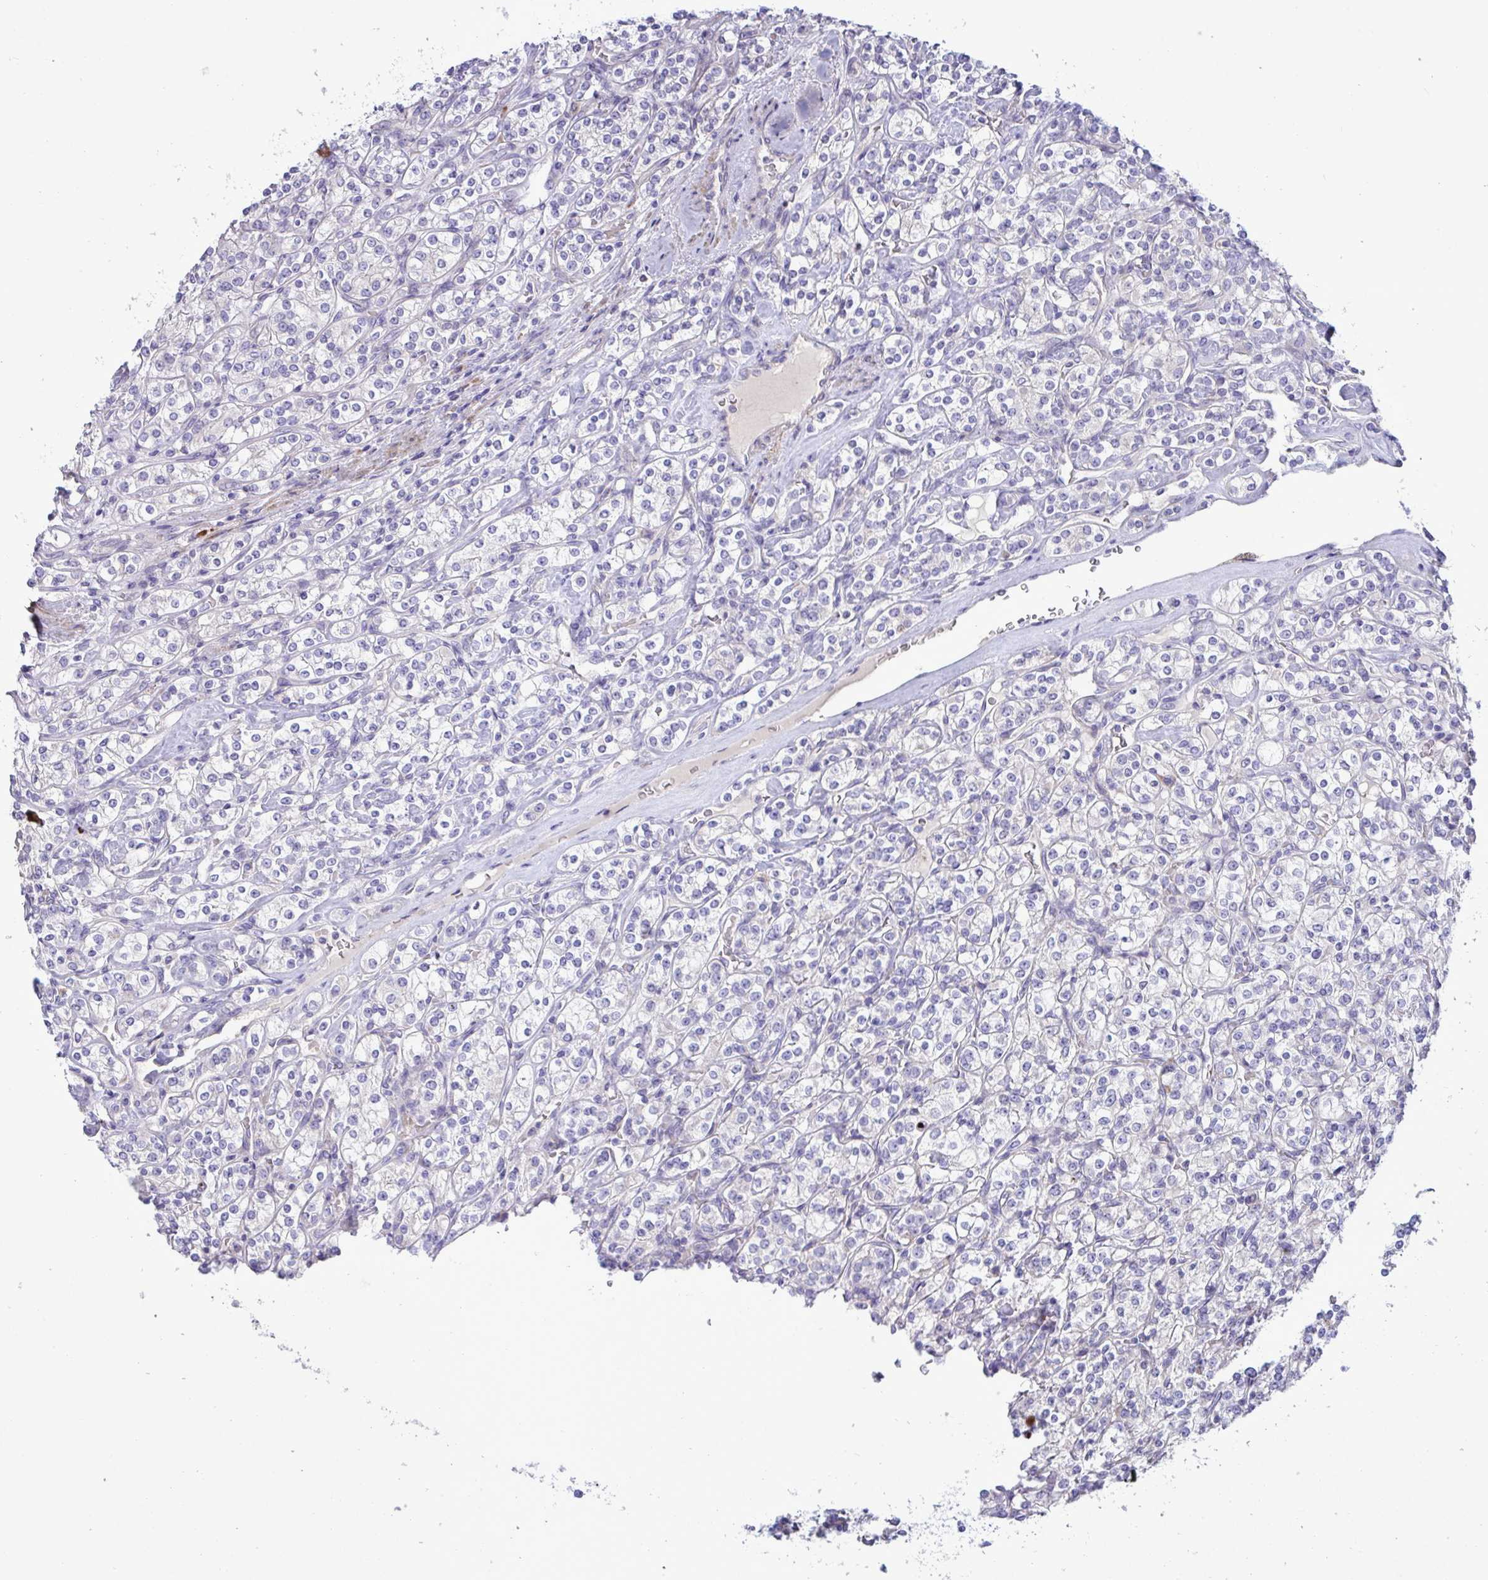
{"staining": {"intensity": "negative", "quantity": "none", "location": "none"}, "tissue": "renal cancer", "cell_type": "Tumor cells", "image_type": "cancer", "snomed": [{"axis": "morphology", "description": "Adenocarcinoma, NOS"}, {"axis": "topography", "description": "Kidney"}], "caption": "An image of renal cancer stained for a protein shows no brown staining in tumor cells.", "gene": "FAM86B1", "patient": {"sex": "male", "age": 77}}